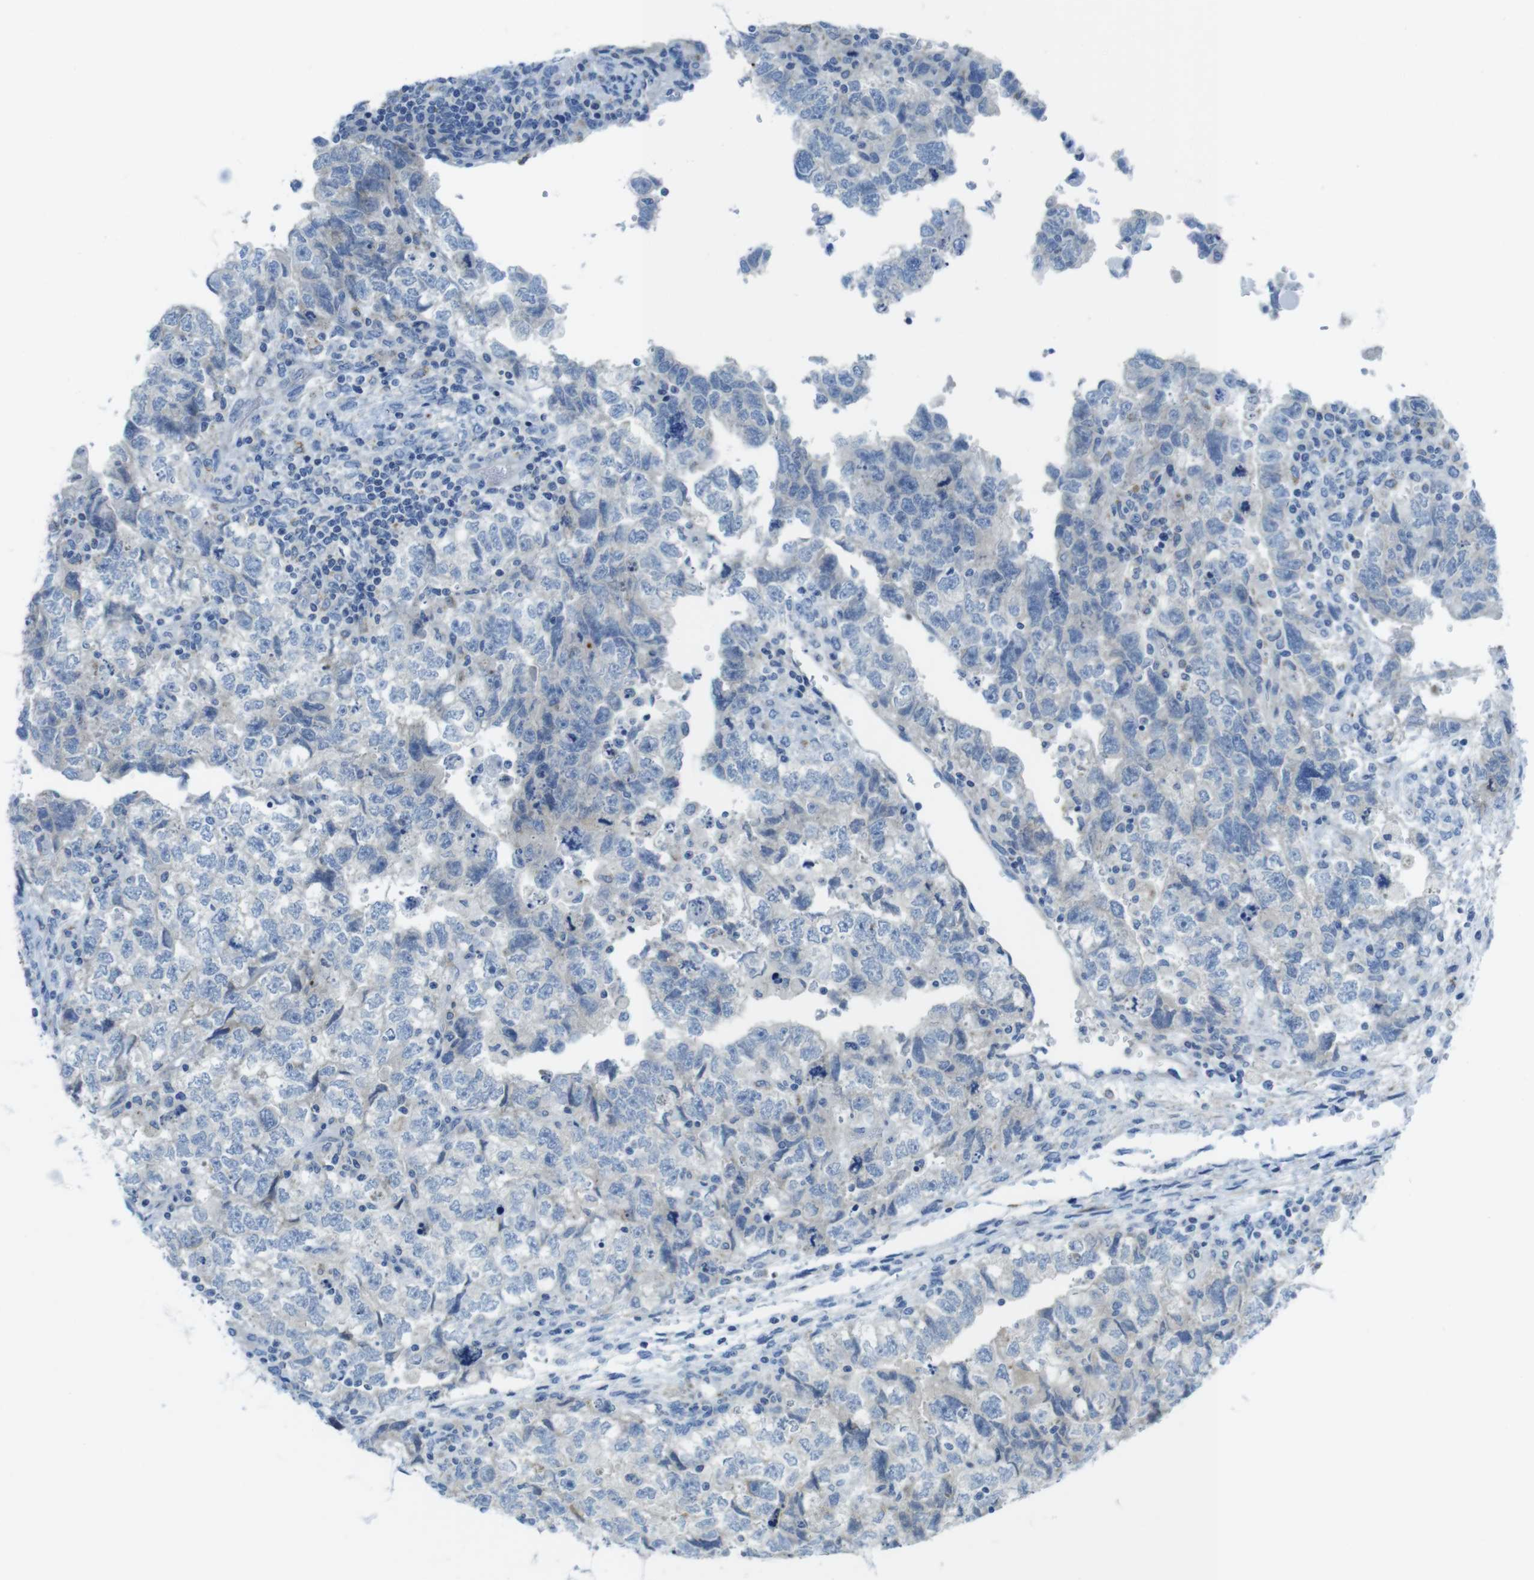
{"staining": {"intensity": "negative", "quantity": "none", "location": "none"}, "tissue": "testis cancer", "cell_type": "Tumor cells", "image_type": "cancer", "snomed": [{"axis": "morphology", "description": "Carcinoma, Embryonal, NOS"}, {"axis": "topography", "description": "Testis"}], "caption": "This is a photomicrograph of IHC staining of testis cancer (embryonal carcinoma), which shows no expression in tumor cells. (Stains: DAB (3,3'-diaminobenzidine) IHC with hematoxylin counter stain, Microscopy: brightfield microscopy at high magnification).", "gene": "ASIC5", "patient": {"sex": "male", "age": 36}}